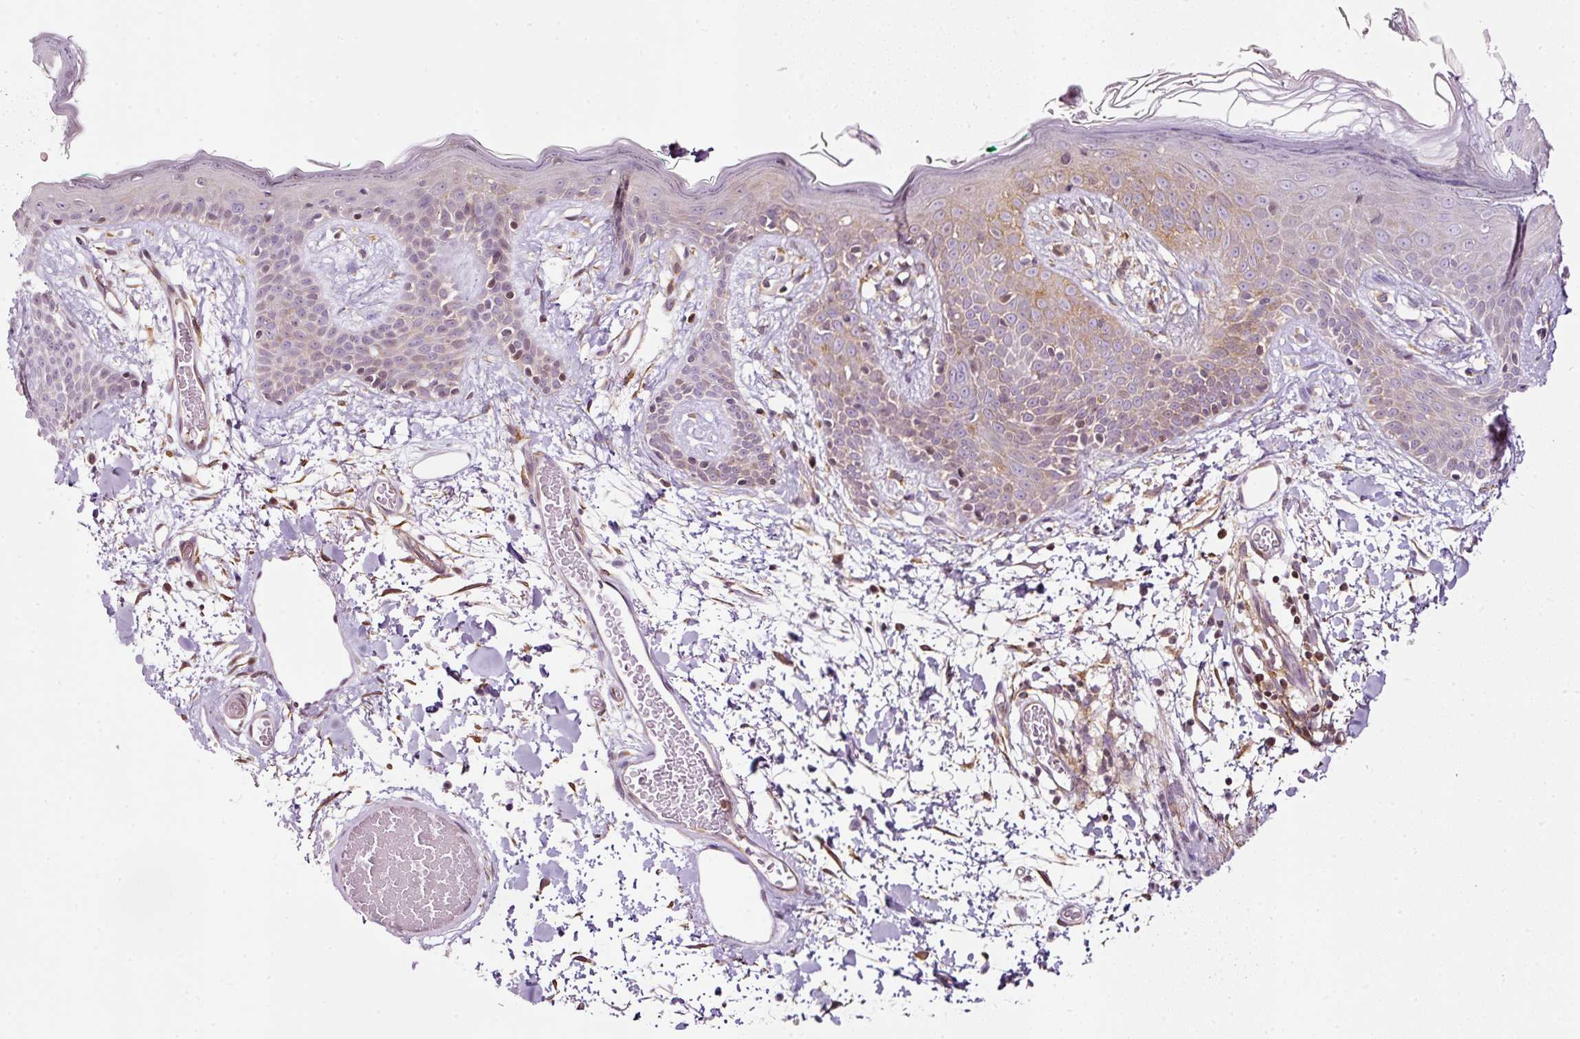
{"staining": {"intensity": "moderate", "quantity": ">75%", "location": "cytoplasmic/membranous"}, "tissue": "skin", "cell_type": "Fibroblasts", "image_type": "normal", "snomed": [{"axis": "morphology", "description": "Normal tissue, NOS"}, {"axis": "topography", "description": "Skin"}], "caption": "Protein staining of normal skin exhibits moderate cytoplasmic/membranous staining in approximately >75% of fibroblasts. (brown staining indicates protein expression, while blue staining denotes nuclei).", "gene": "SCNM1", "patient": {"sex": "male", "age": 79}}